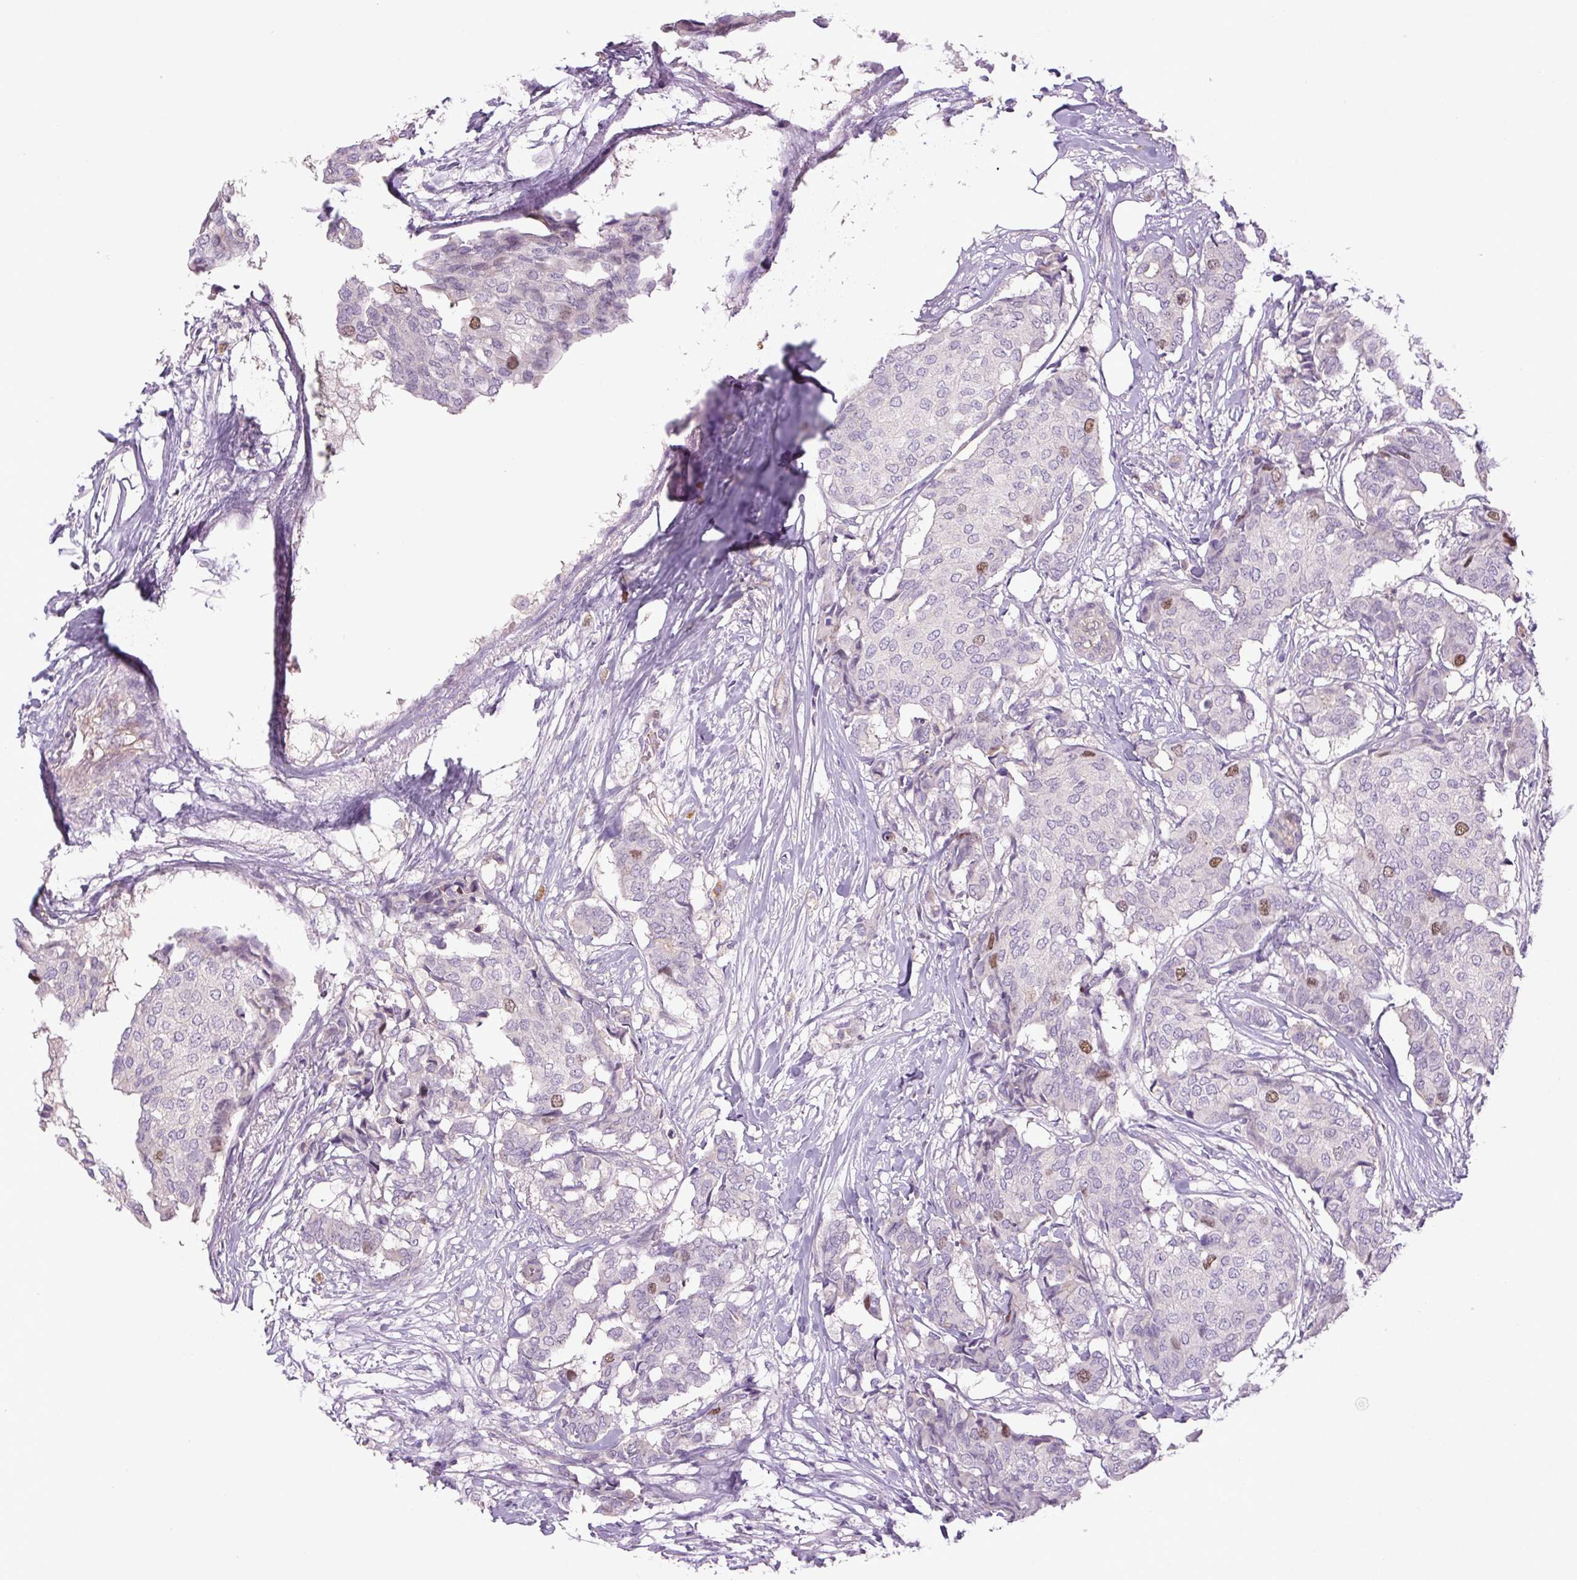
{"staining": {"intensity": "moderate", "quantity": "<25%", "location": "nuclear"}, "tissue": "breast cancer", "cell_type": "Tumor cells", "image_type": "cancer", "snomed": [{"axis": "morphology", "description": "Duct carcinoma"}, {"axis": "topography", "description": "Breast"}], "caption": "Protein staining by immunohistochemistry (IHC) displays moderate nuclear expression in about <25% of tumor cells in breast cancer. (Stains: DAB (3,3'-diaminobenzidine) in brown, nuclei in blue, Microscopy: brightfield microscopy at high magnification).", "gene": "KIFC1", "patient": {"sex": "female", "age": 75}}